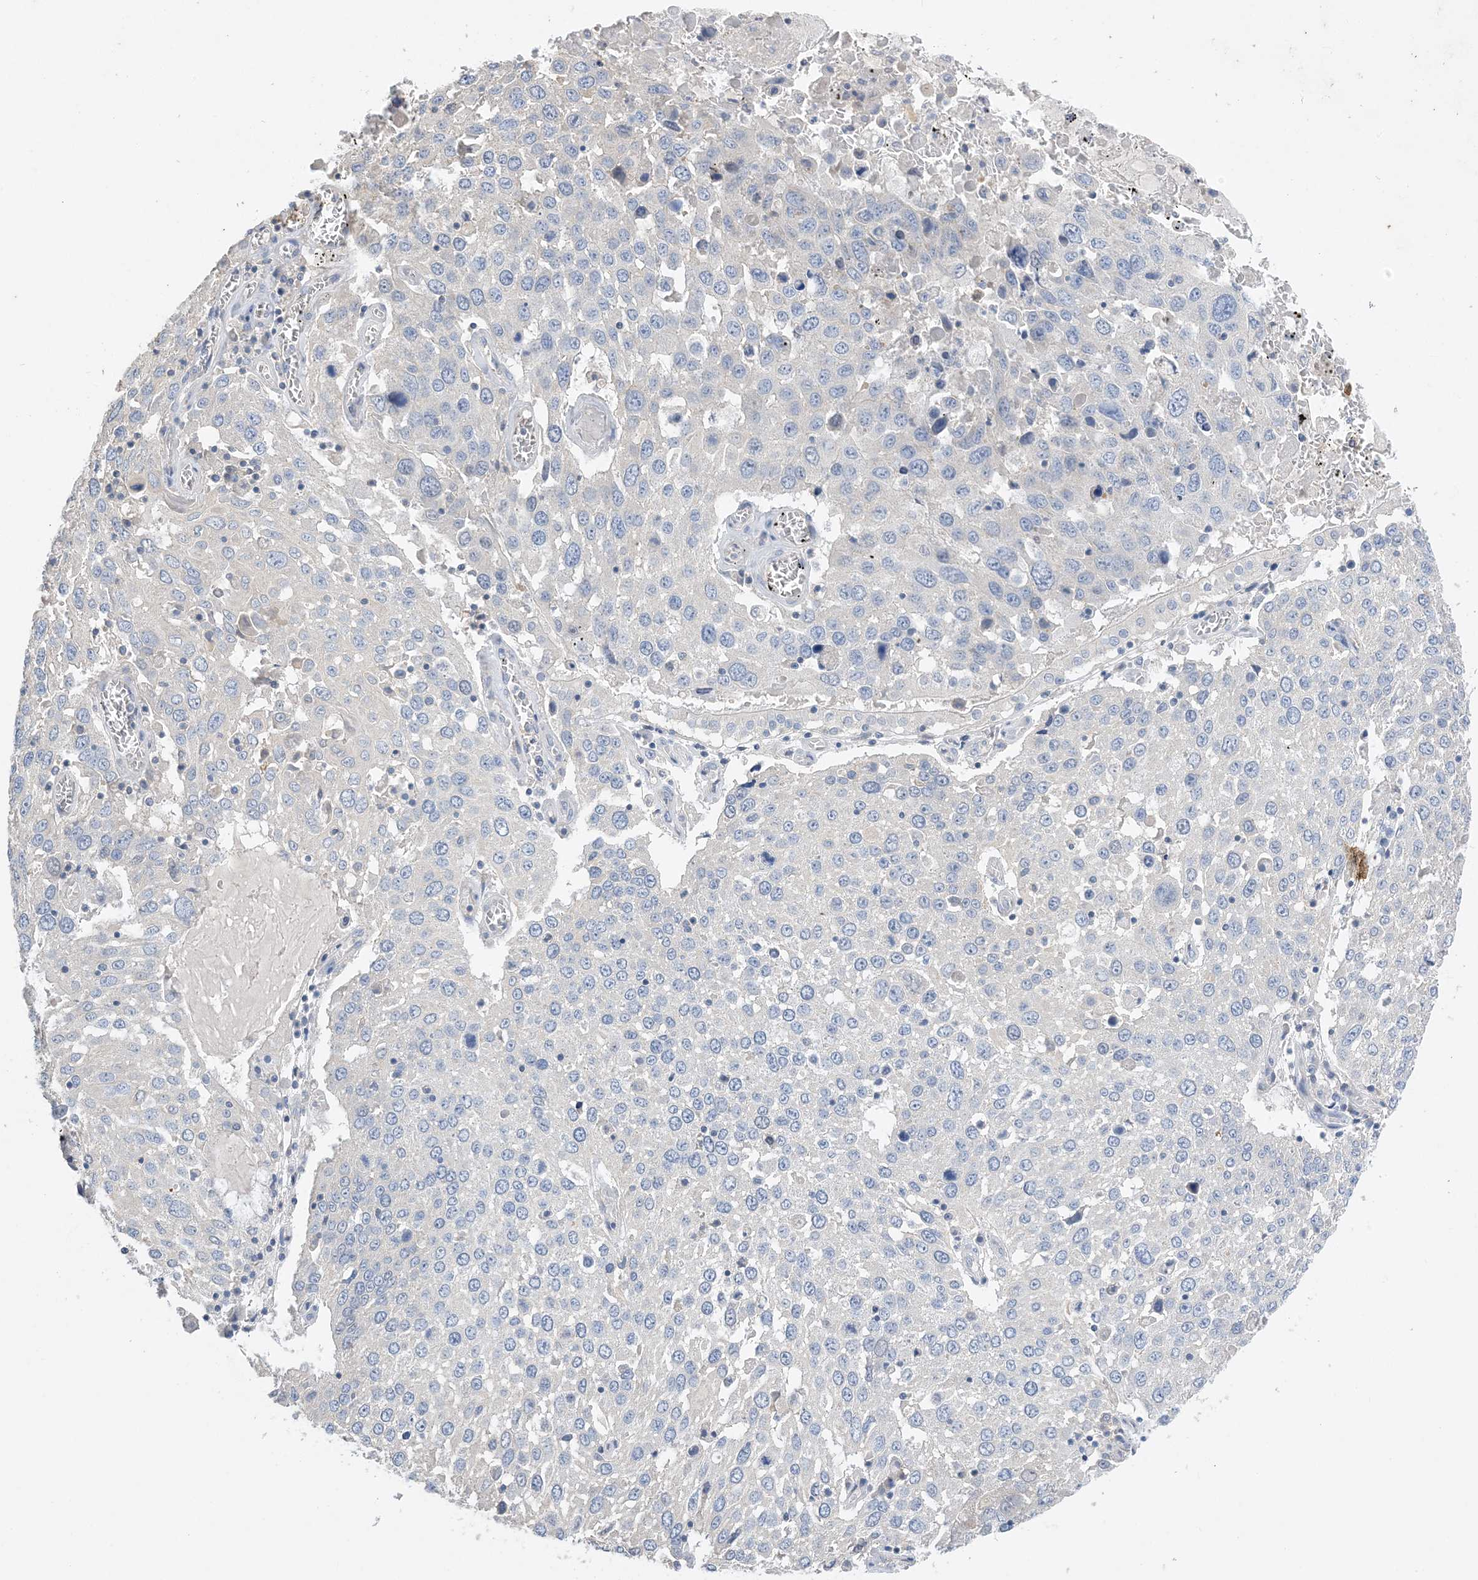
{"staining": {"intensity": "negative", "quantity": "none", "location": "none"}, "tissue": "lung cancer", "cell_type": "Tumor cells", "image_type": "cancer", "snomed": [{"axis": "morphology", "description": "Squamous cell carcinoma, NOS"}, {"axis": "topography", "description": "Lung"}], "caption": "An image of squamous cell carcinoma (lung) stained for a protein demonstrates no brown staining in tumor cells. (DAB (3,3'-diaminobenzidine) immunohistochemistry with hematoxylin counter stain).", "gene": "KPRP", "patient": {"sex": "male", "age": 65}}